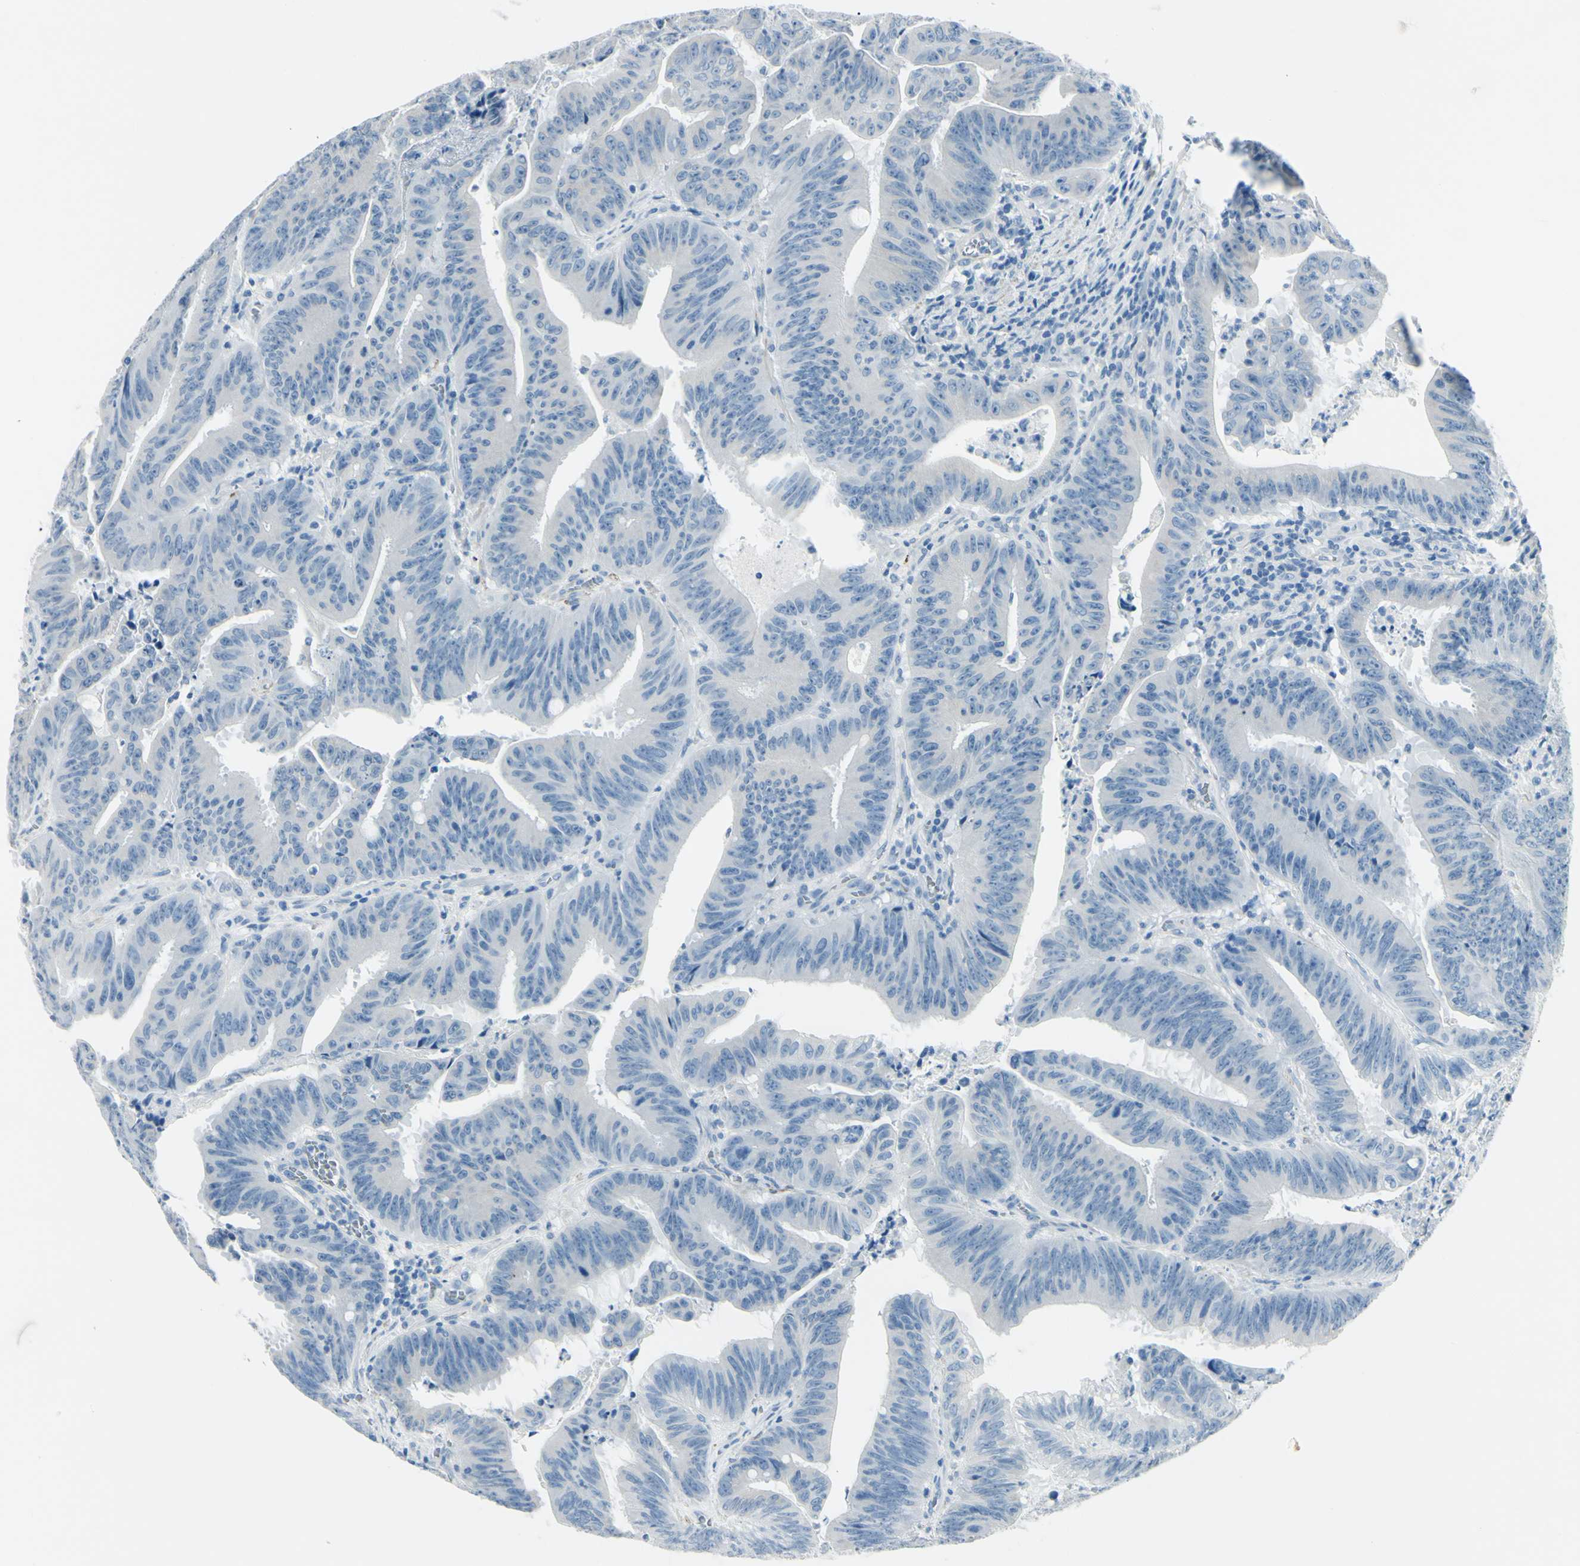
{"staining": {"intensity": "negative", "quantity": "none", "location": "none"}, "tissue": "colorectal cancer", "cell_type": "Tumor cells", "image_type": "cancer", "snomed": [{"axis": "morphology", "description": "Adenocarcinoma, NOS"}, {"axis": "topography", "description": "Colon"}], "caption": "Protein analysis of colorectal cancer (adenocarcinoma) demonstrates no significant positivity in tumor cells.", "gene": "CDH15", "patient": {"sex": "male", "age": 45}}